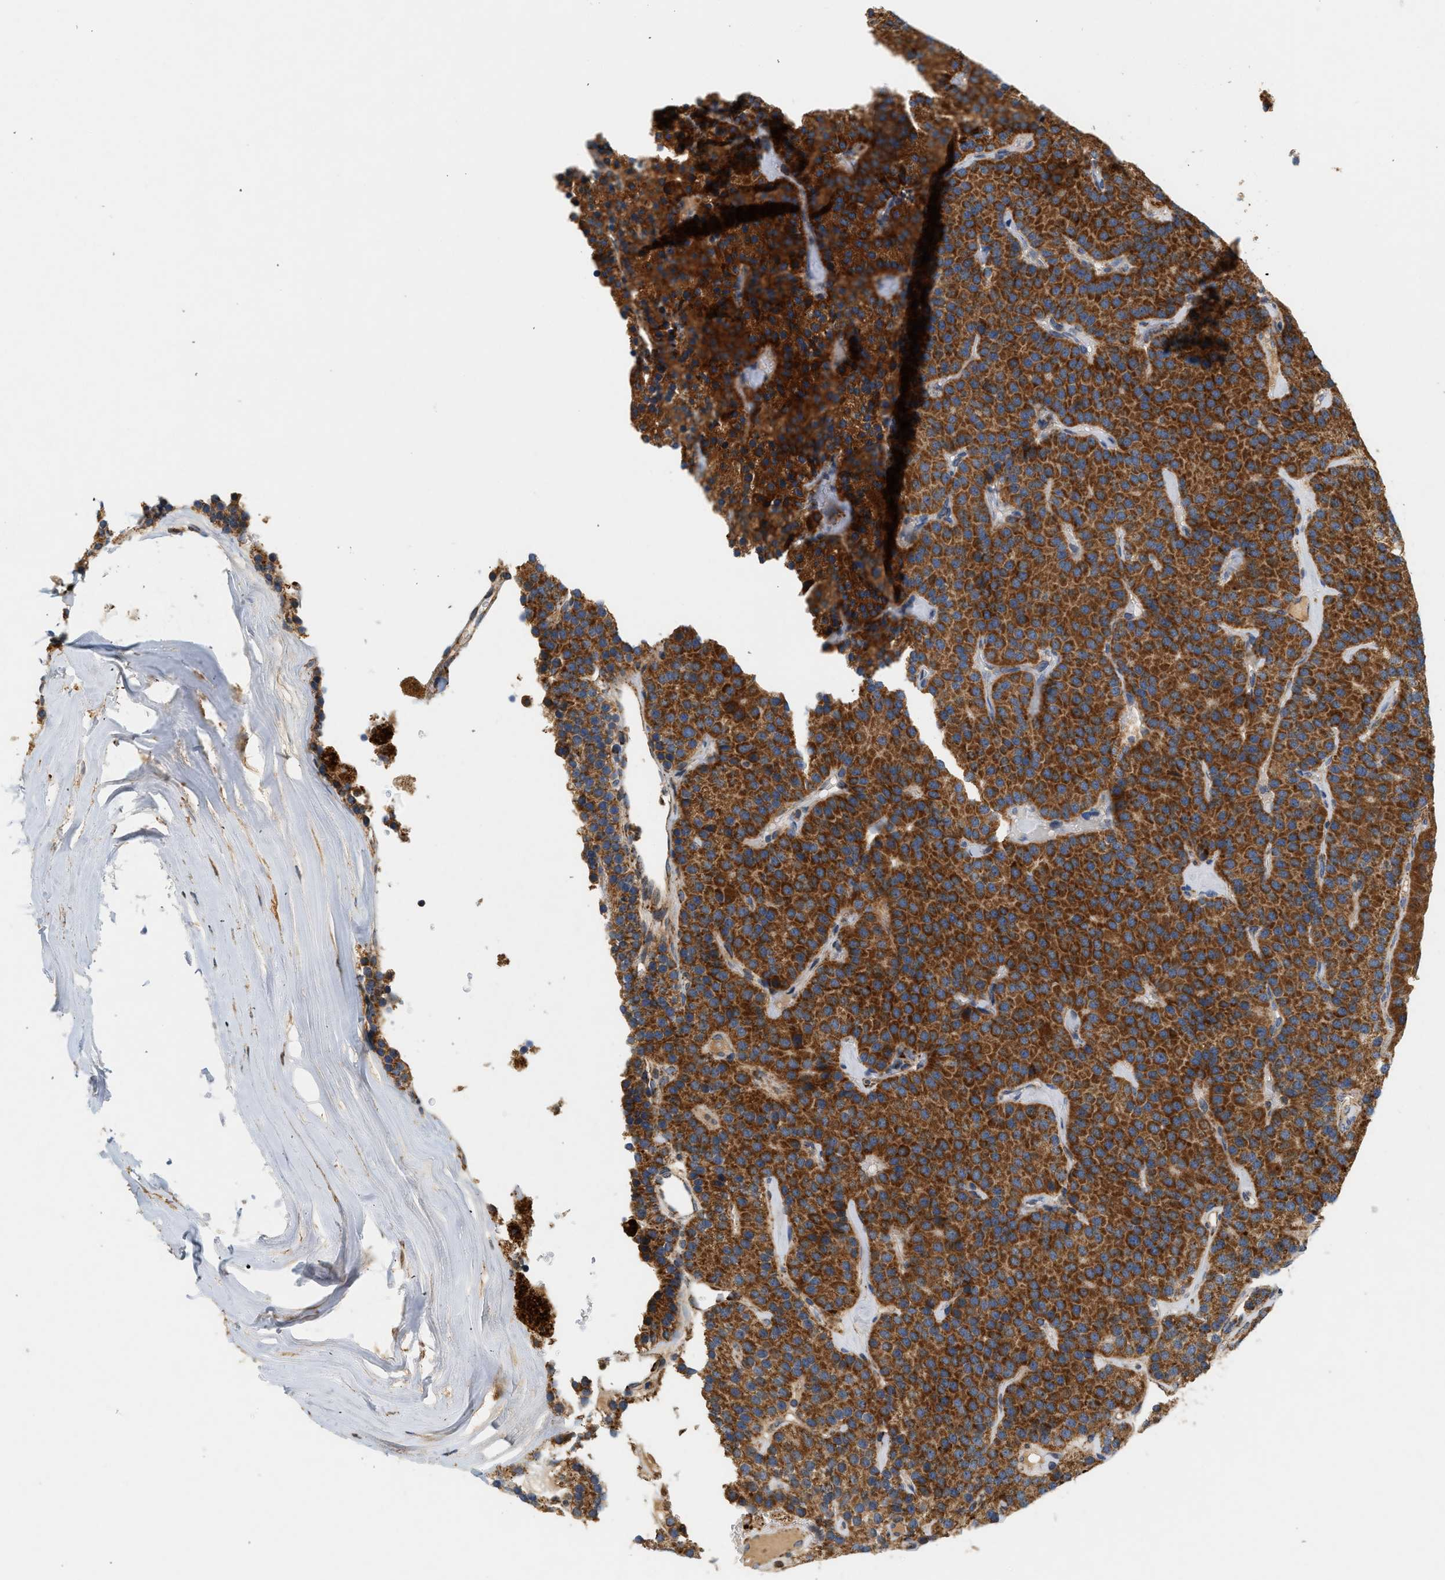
{"staining": {"intensity": "strong", "quantity": ">75%", "location": "cytoplasmic/membranous"}, "tissue": "parathyroid gland", "cell_type": "Glandular cells", "image_type": "normal", "snomed": [{"axis": "morphology", "description": "Normal tissue, NOS"}, {"axis": "morphology", "description": "Adenoma, NOS"}, {"axis": "topography", "description": "Parathyroid gland"}], "caption": "About >75% of glandular cells in benign parathyroid gland reveal strong cytoplasmic/membranous protein staining as visualized by brown immunohistochemical staining.", "gene": "MCU", "patient": {"sex": "female", "age": 86}}